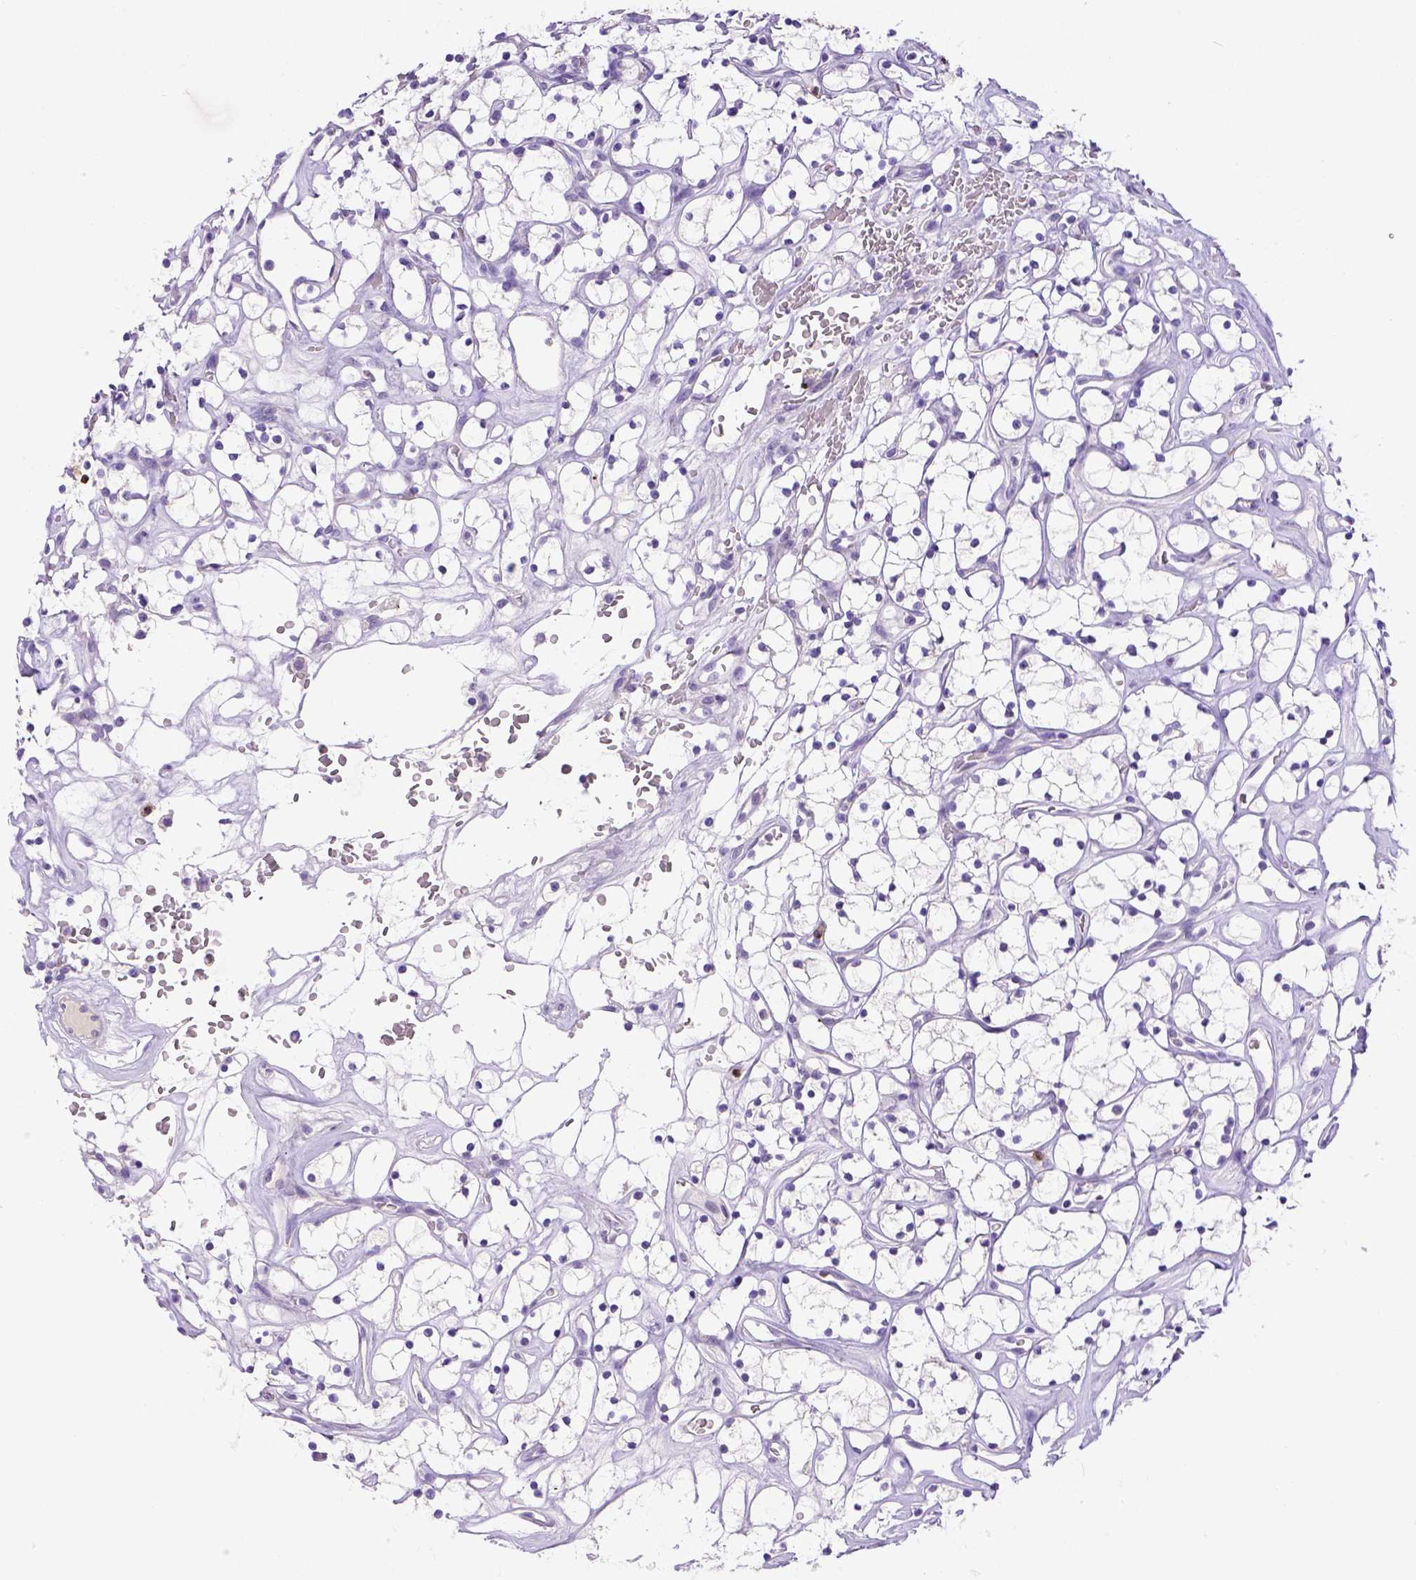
{"staining": {"intensity": "negative", "quantity": "none", "location": "none"}, "tissue": "renal cancer", "cell_type": "Tumor cells", "image_type": "cancer", "snomed": [{"axis": "morphology", "description": "Adenocarcinoma, NOS"}, {"axis": "topography", "description": "Kidney"}], "caption": "Image shows no significant protein expression in tumor cells of renal cancer.", "gene": "B3GAT1", "patient": {"sex": "female", "age": 64}}